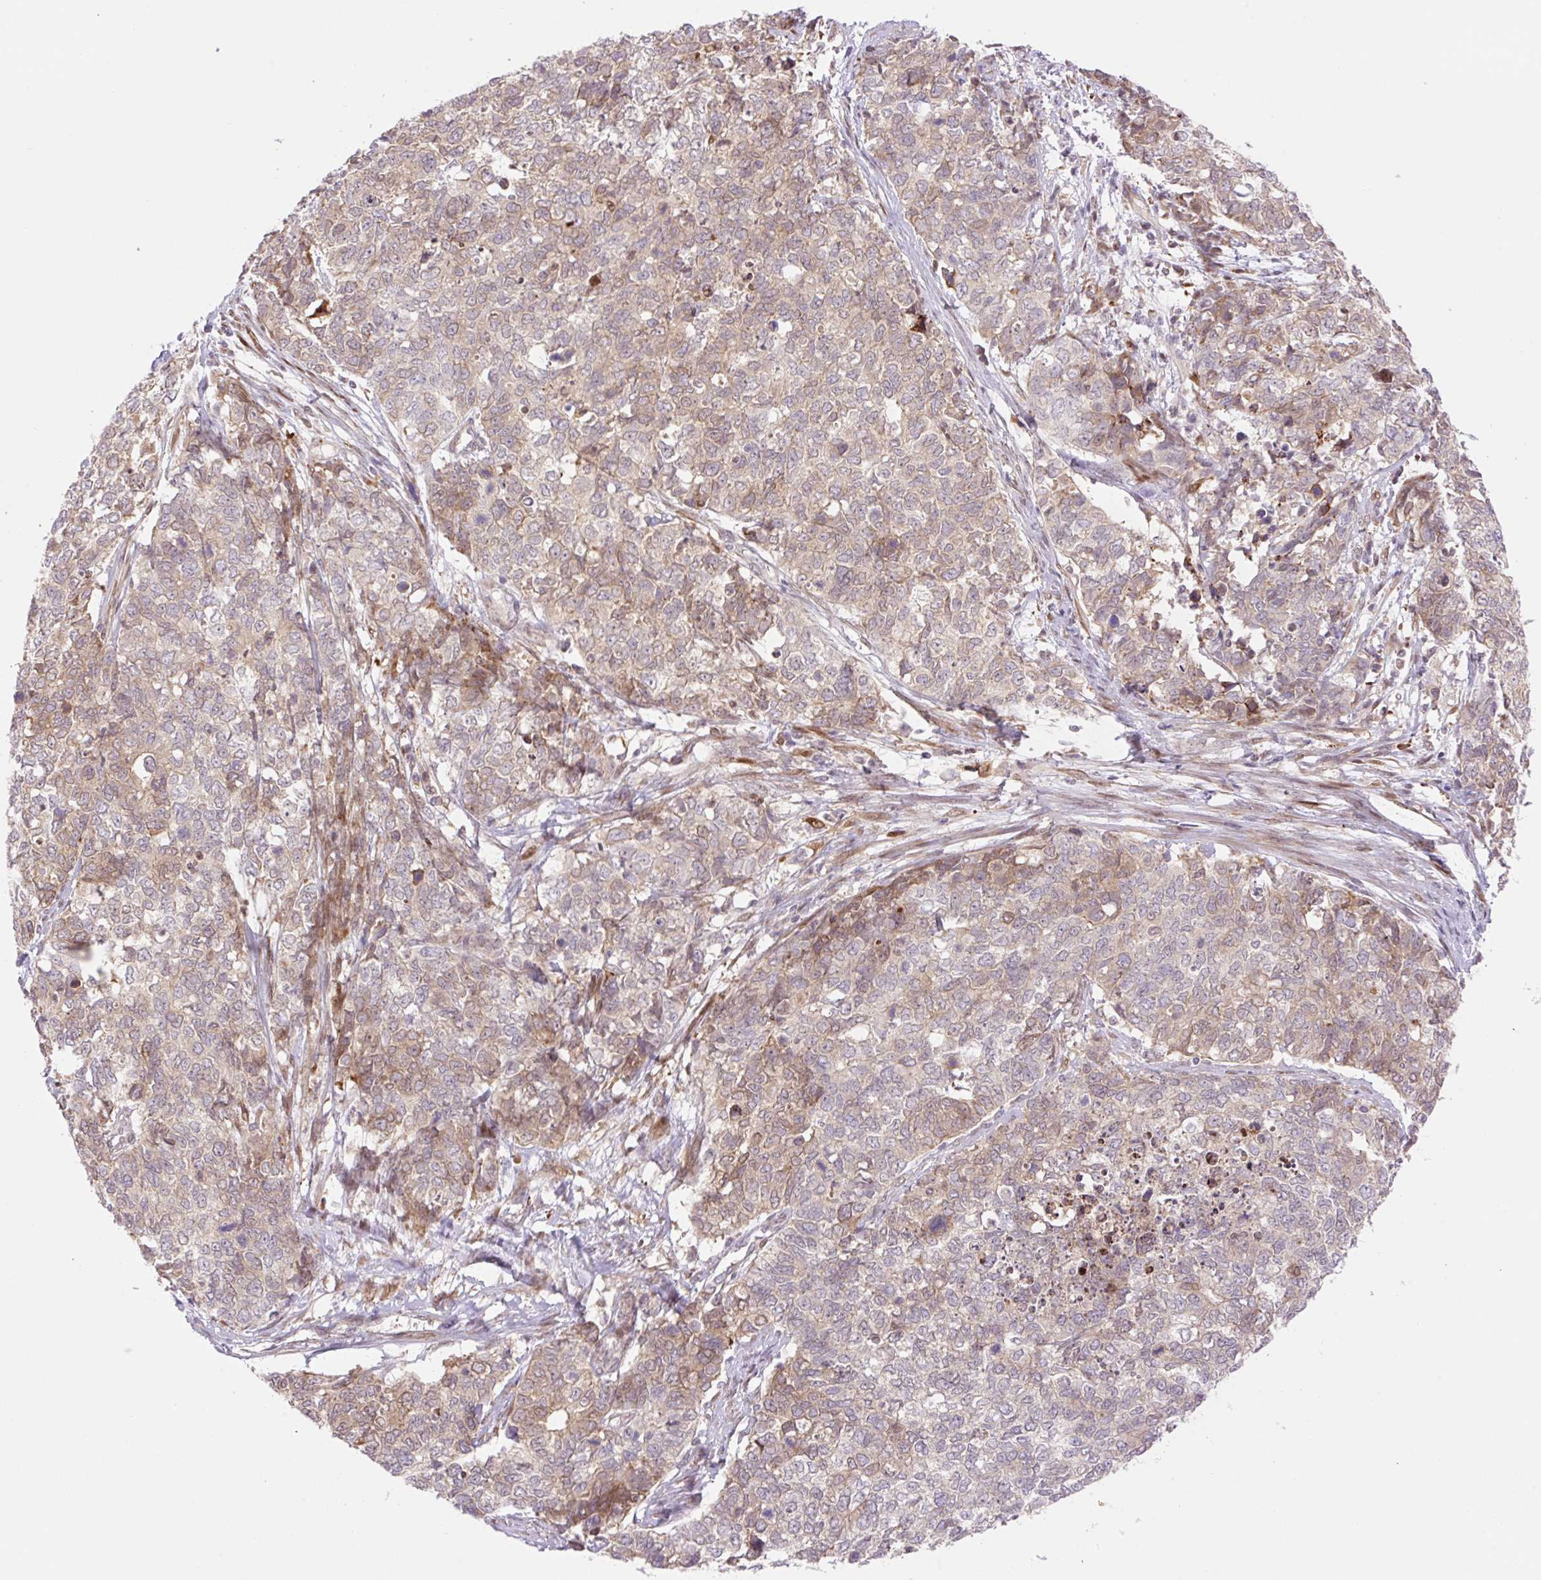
{"staining": {"intensity": "weak", "quantity": "25%-75%", "location": "cytoplasmic/membranous"}, "tissue": "cervical cancer", "cell_type": "Tumor cells", "image_type": "cancer", "snomed": [{"axis": "morphology", "description": "Squamous cell carcinoma, NOS"}, {"axis": "topography", "description": "Cervix"}], "caption": "A brown stain shows weak cytoplasmic/membranous staining of a protein in cervical cancer tumor cells.", "gene": "ZFP41", "patient": {"sex": "female", "age": 63}}